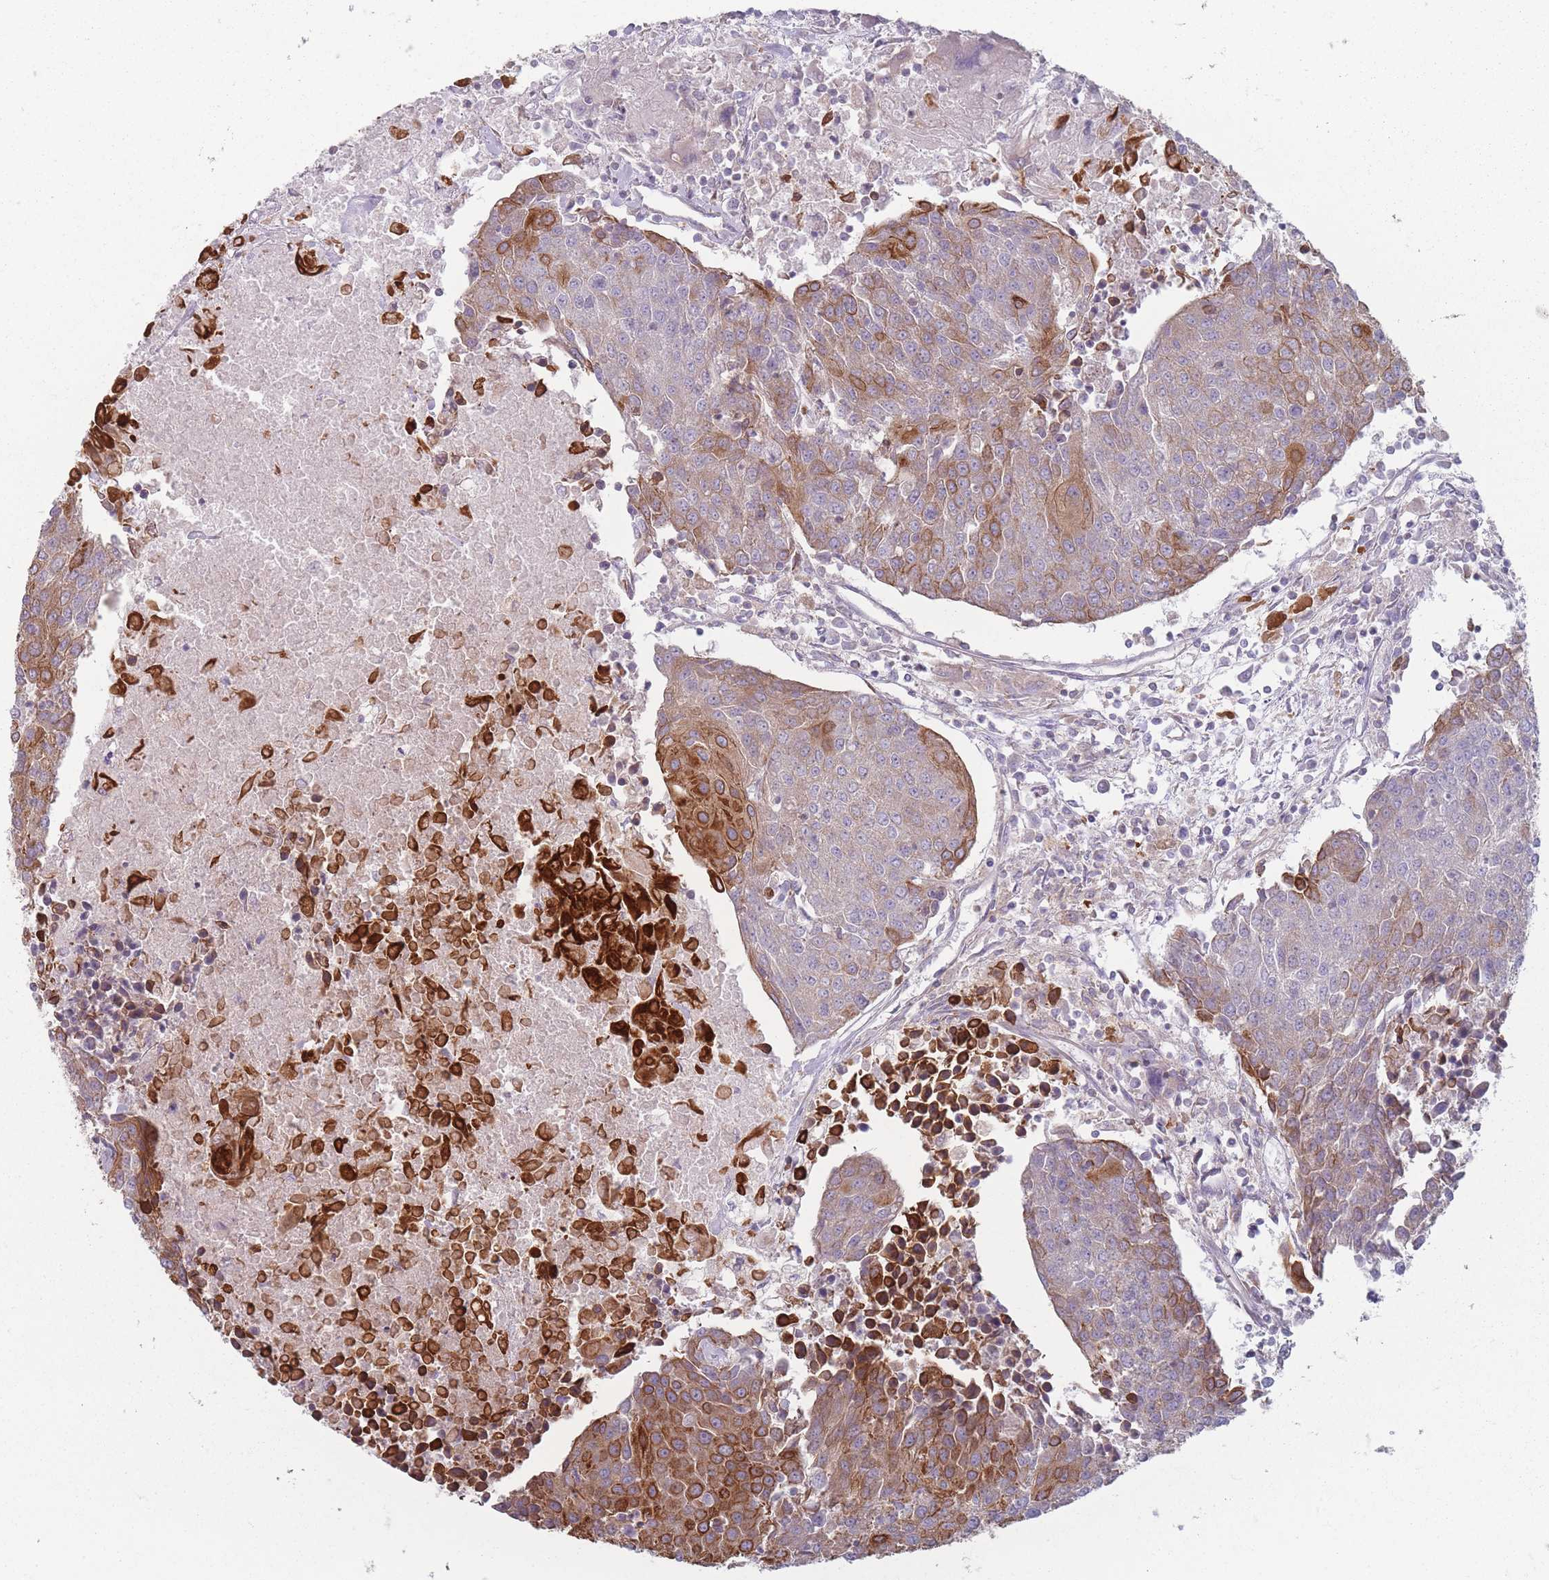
{"staining": {"intensity": "strong", "quantity": "25%-75%", "location": "cytoplasmic/membranous"}, "tissue": "urothelial cancer", "cell_type": "Tumor cells", "image_type": "cancer", "snomed": [{"axis": "morphology", "description": "Urothelial carcinoma, High grade"}, {"axis": "topography", "description": "Urinary bladder"}], "caption": "Tumor cells demonstrate strong cytoplasmic/membranous positivity in approximately 25%-75% of cells in urothelial cancer.", "gene": "HSBP1L1", "patient": {"sex": "female", "age": 85}}